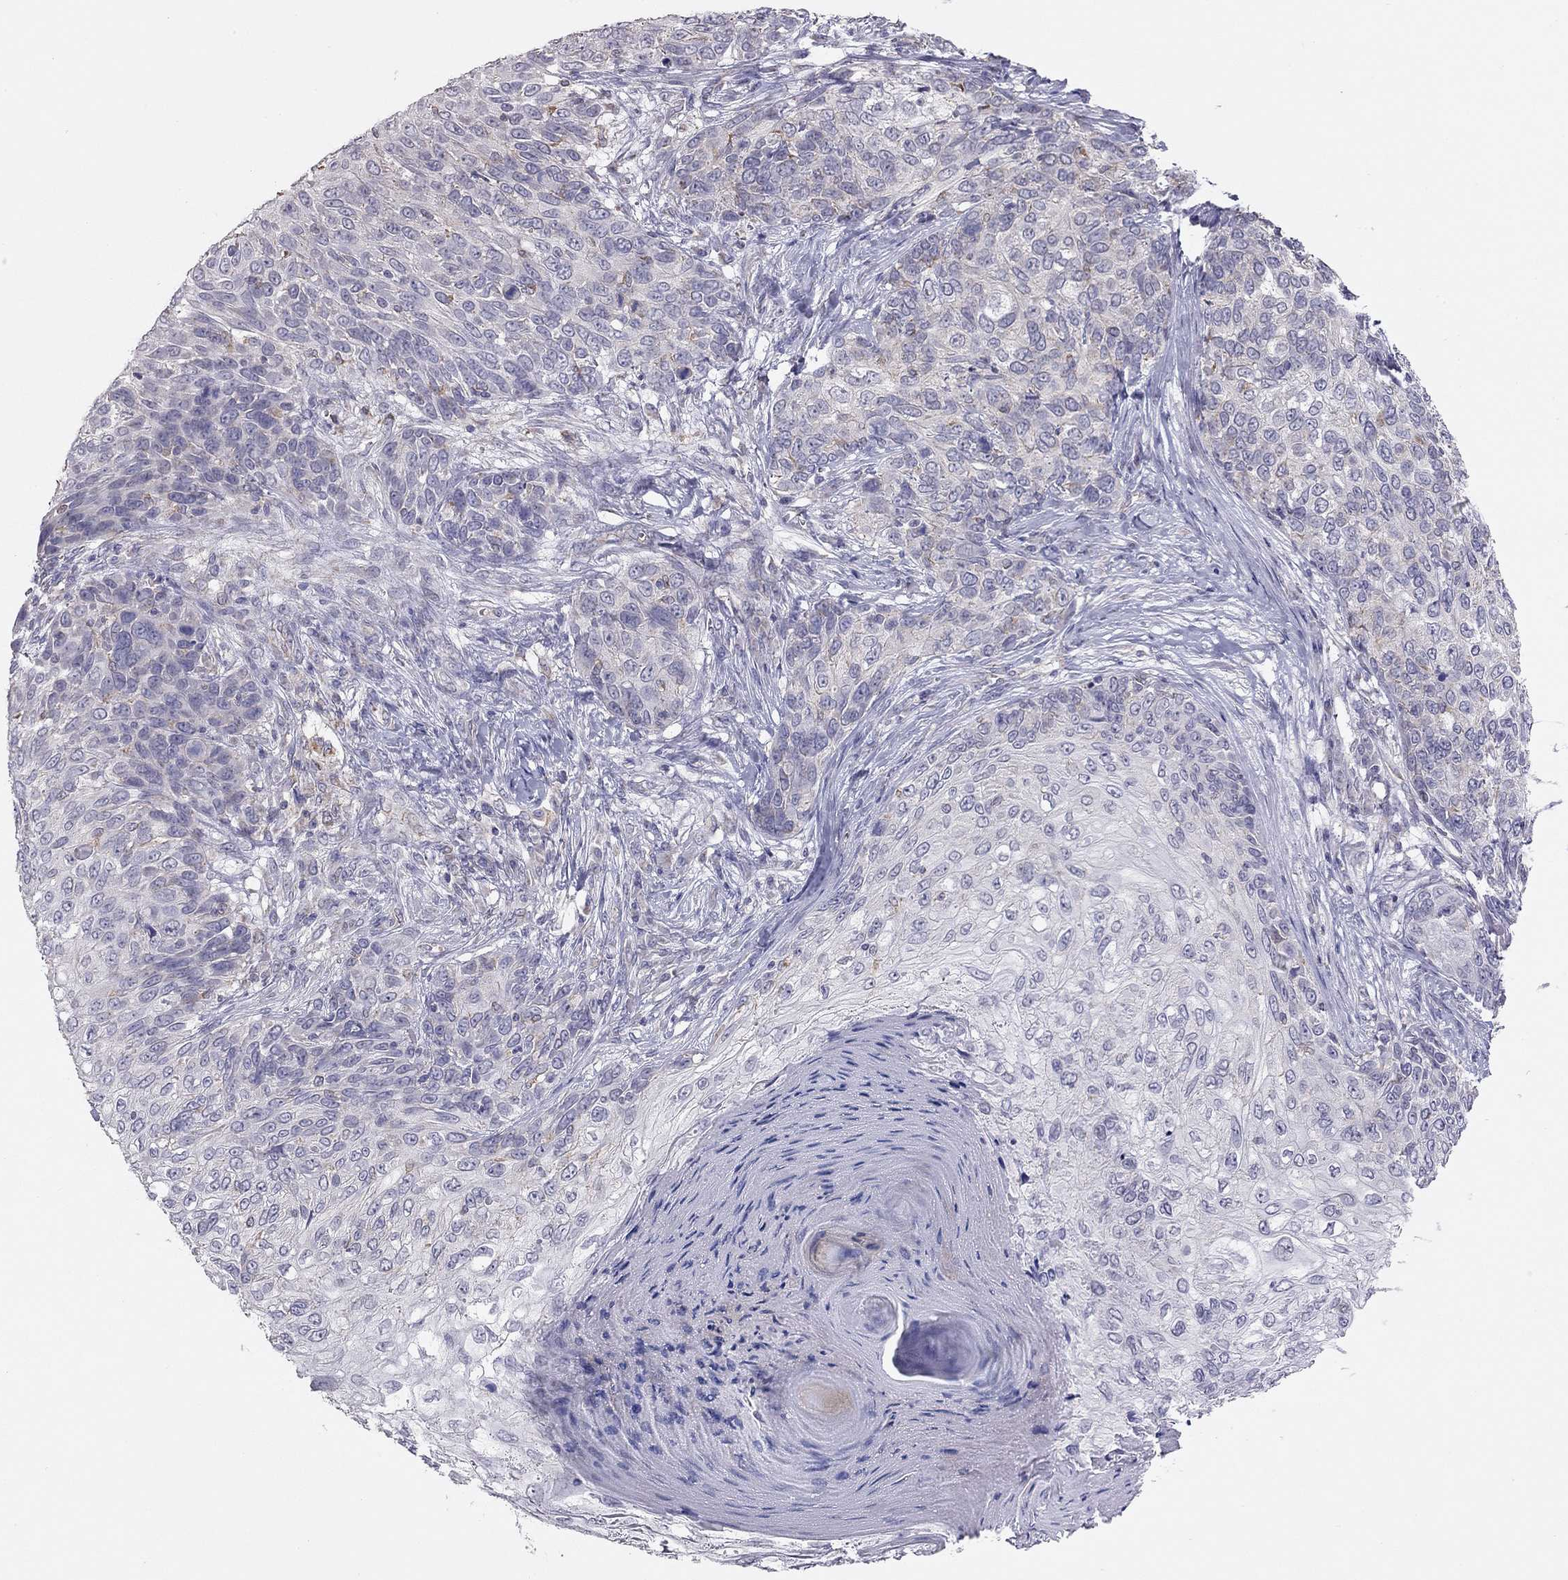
{"staining": {"intensity": "negative", "quantity": "none", "location": "none"}, "tissue": "skin cancer", "cell_type": "Tumor cells", "image_type": "cancer", "snomed": [{"axis": "morphology", "description": "Squamous cell carcinoma, NOS"}, {"axis": "topography", "description": "Skin"}], "caption": "The IHC micrograph has no significant expression in tumor cells of squamous cell carcinoma (skin) tissue.", "gene": "LRIT3", "patient": {"sex": "male", "age": 92}}